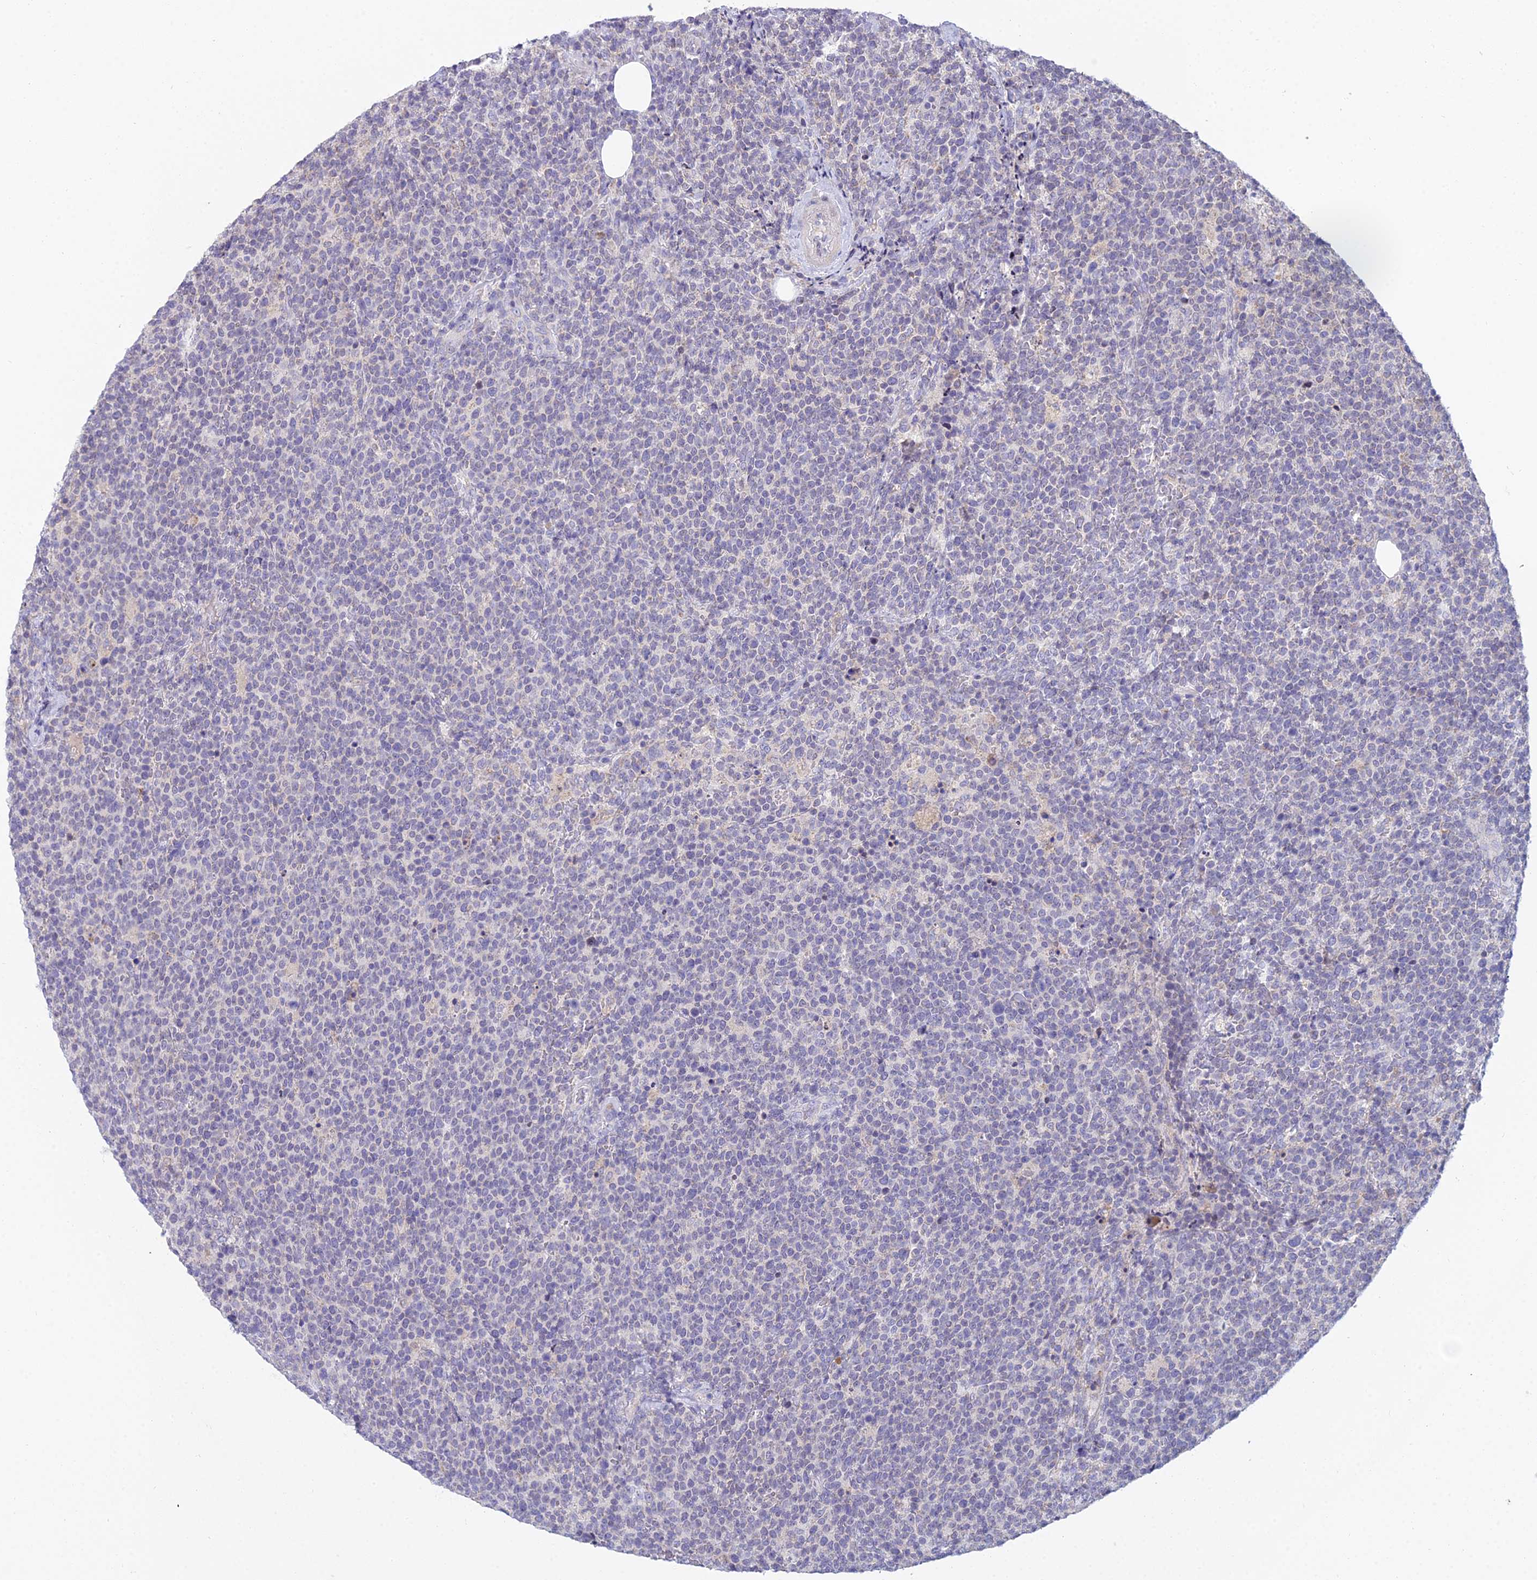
{"staining": {"intensity": "negative", "quantity": "none", "location": "none"}, "tissue": "lymphoma", "cell_type": "Tumor cells", "image_type": "cancer", "snomed": [{"axis": "morphology", "description": "Malignant lymphoma, non-Hodgkin's type, High grade"}, {"axis": "topography", "description": "Lymph node"}], "caption": "An immunohistochemistry micrograph of malignant lymphoma, non-Hodgkin's type (high-grade) is shown. There is no staining in tumor cells of malignant lymphoma, non-Hodgkin's type (high-grade).", "gene": "CFAP206", "patient": {"sex": "male", "age": 61}}